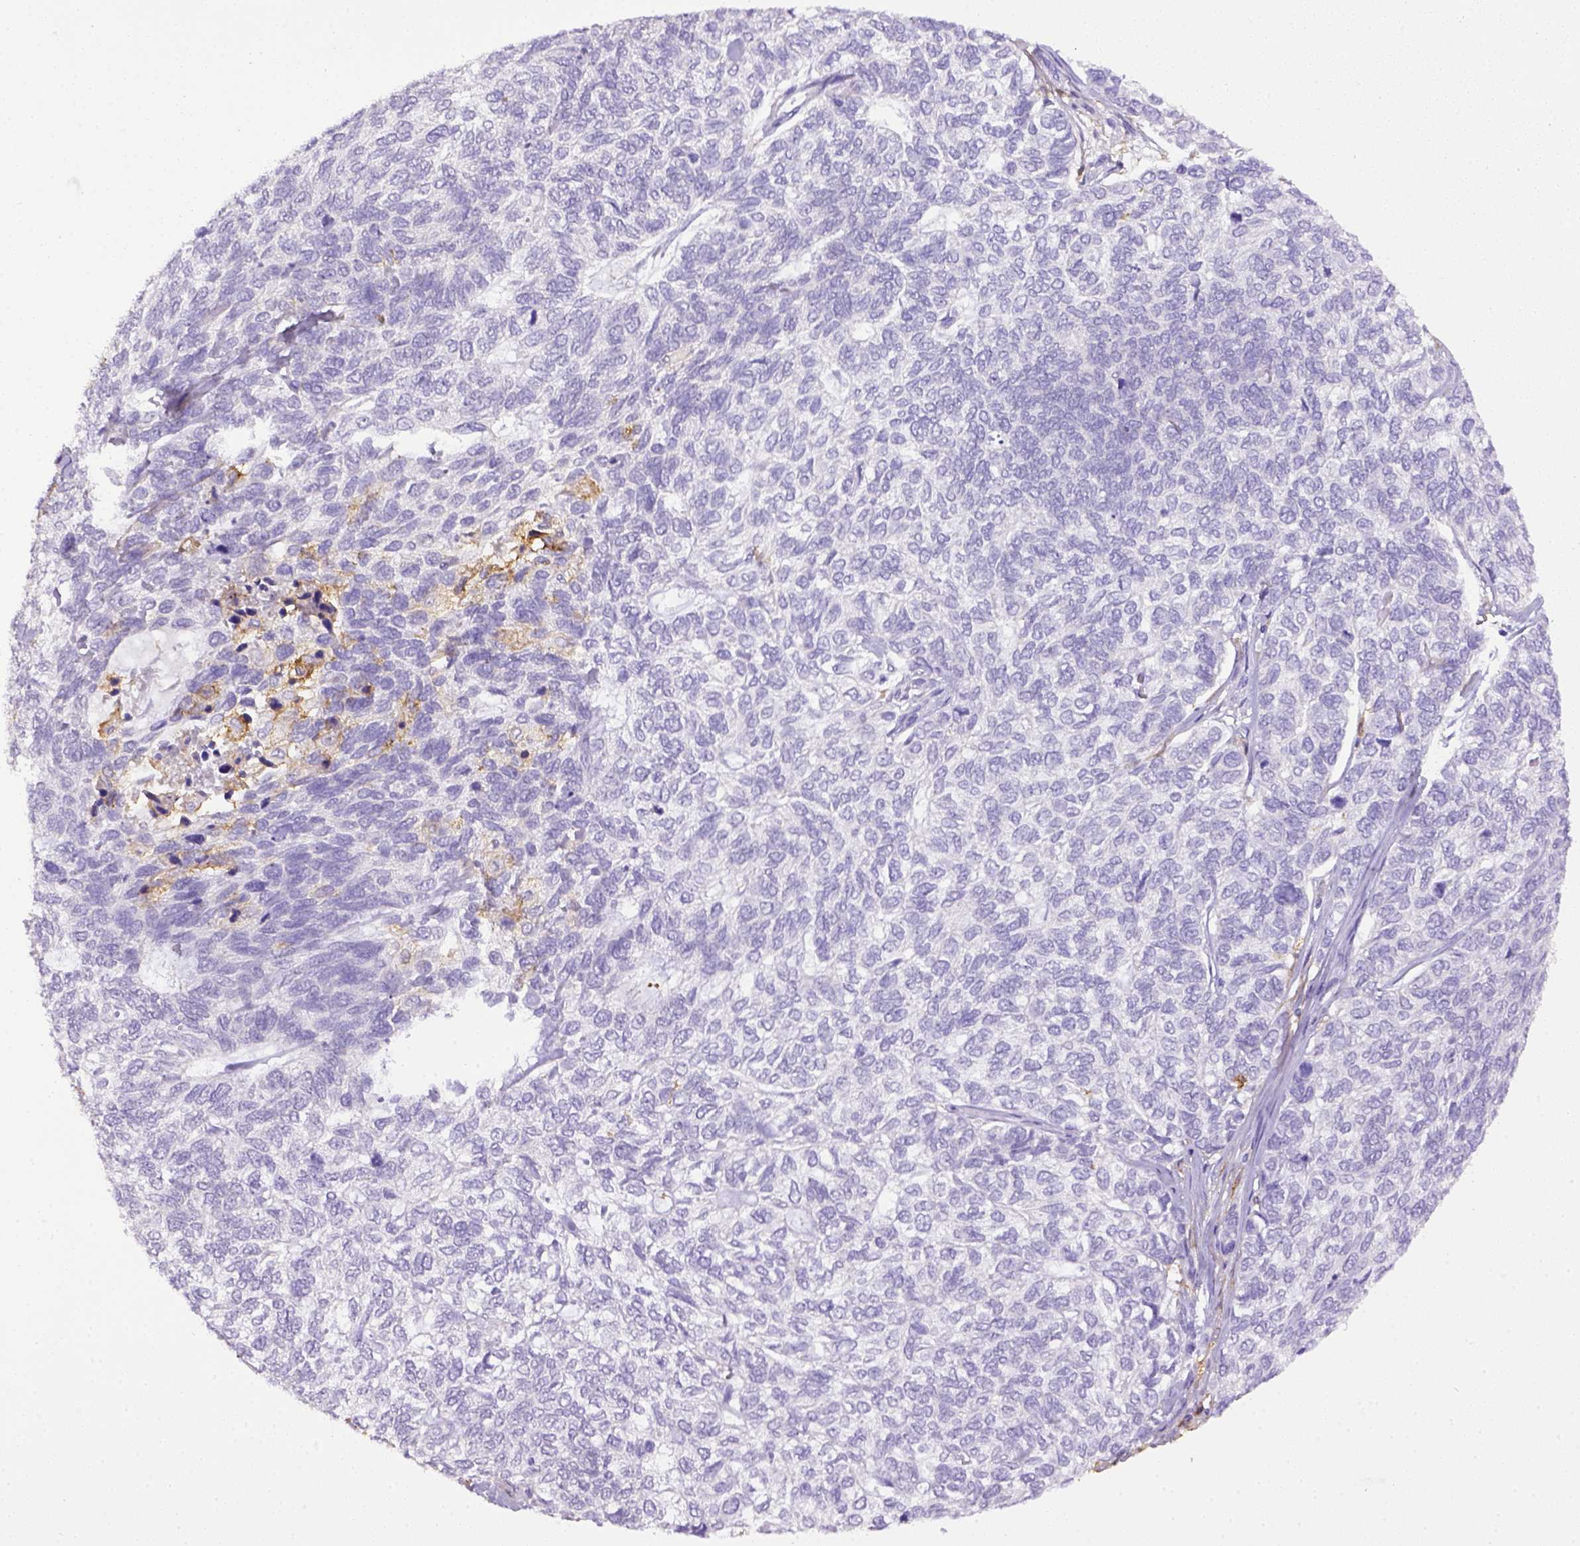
{"staining": {"intensity": "negative", "quantity": "none", "location": "none"}, "tissue": "skin cancer", "cell_type": "Tumor cells", "image_type": "cancer", "snomed": [{"axis": "morphology", "description": "Basal cell carcinoma"}, {"axis": "topography", "description": "Skin"}], "caption": "An immunohistochemistry (IHC) photomicrograph of skin basal cell carcinoma is shown. There is no staining in tumor cells of skin basal cell carcinoma.", "gene": "ITGAM", "patient": {"sex": "female", "age": 65}}